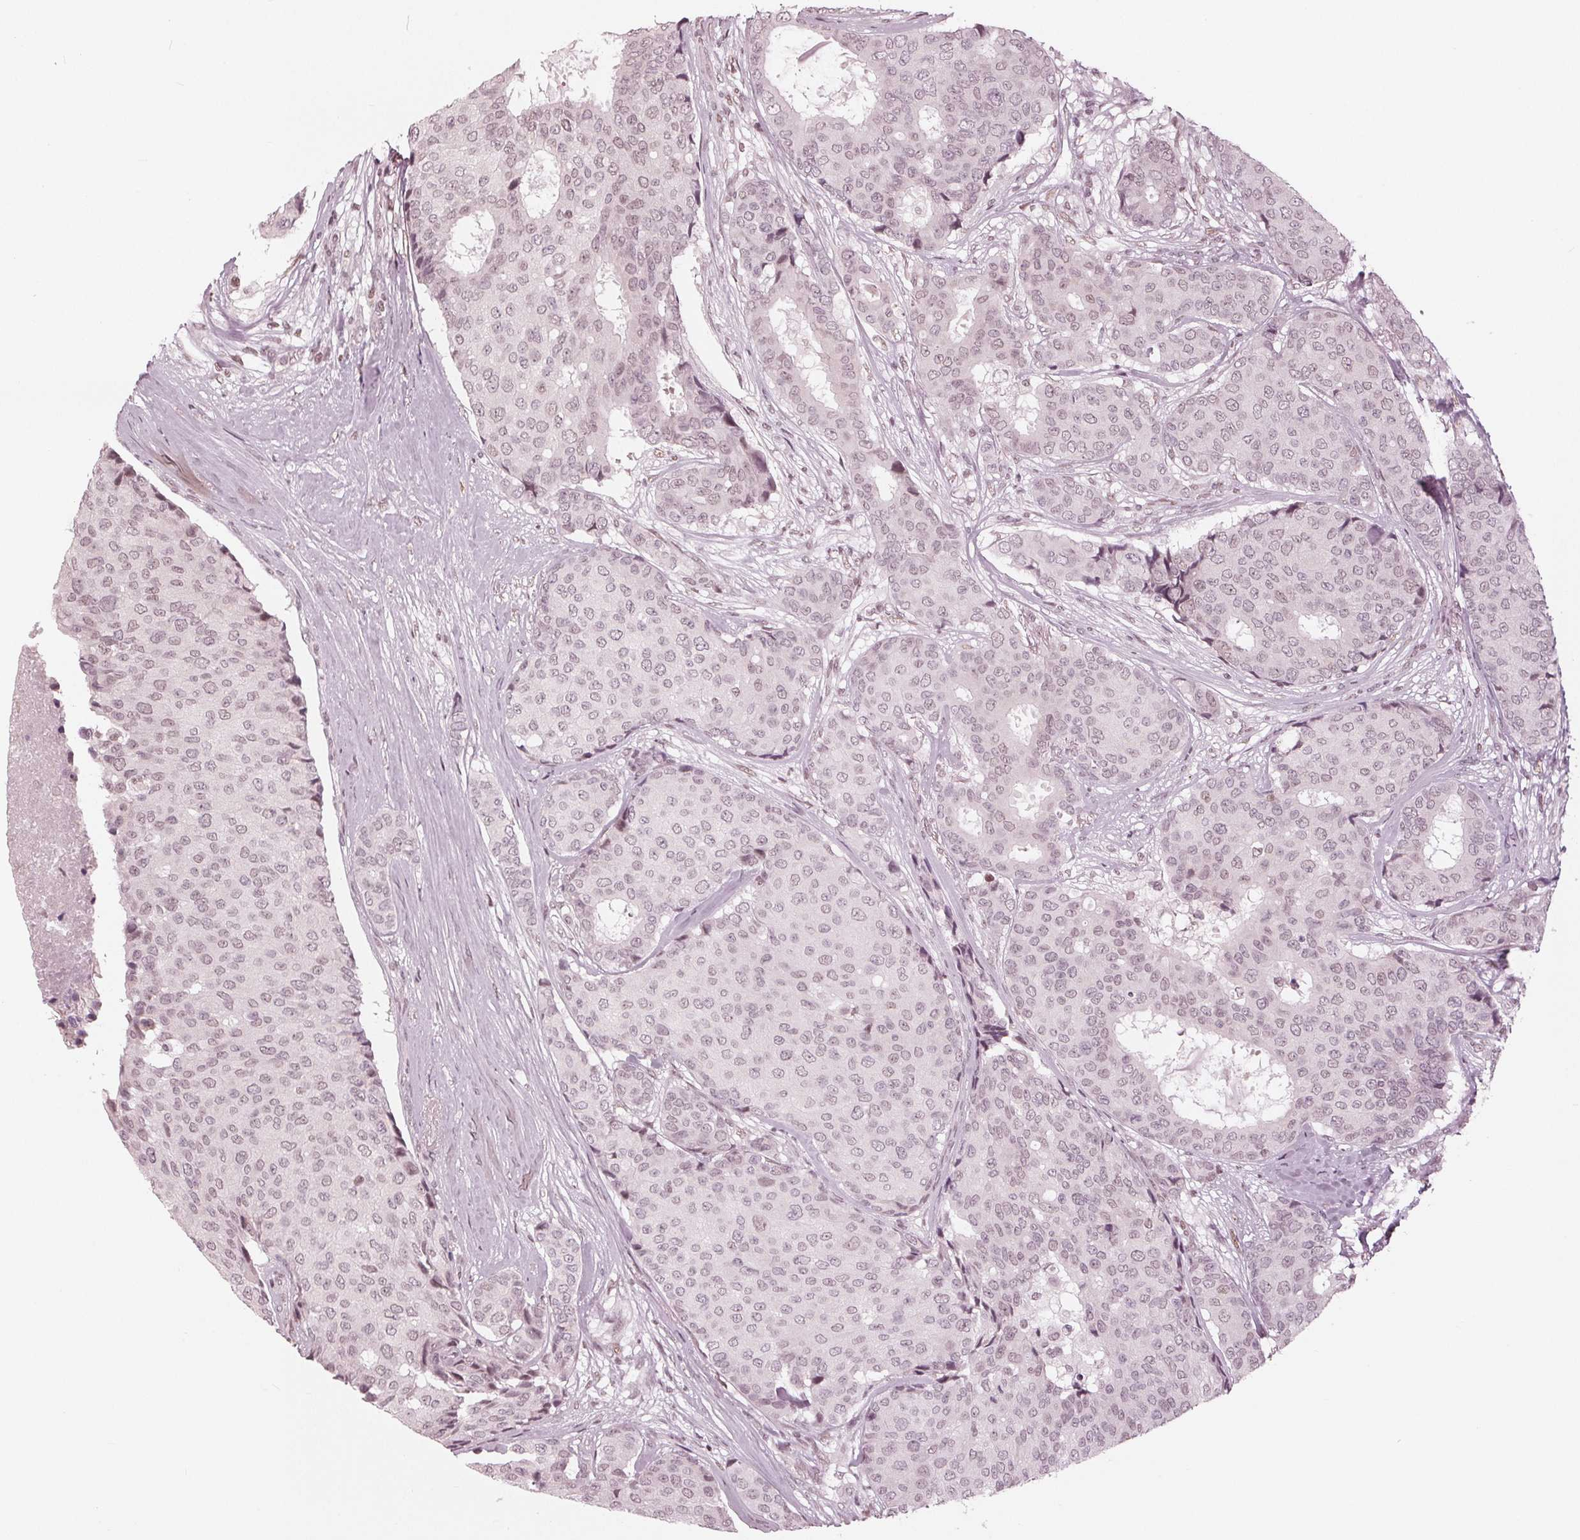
{"staining": {"intensity": "weak", "quantity": "25%-75%", "location": "nuclear"}, "tissue": "breast cancer", "cell_type": "Tumor cells", "image_type": "cancer", "snomed": [{"axis": "morphology", "description": "Duct carcinoma"}, {"axis": "topography", "description": "Breast"}], "caption": "High-power microscopy captured an immunohistochemistry (IHC) histopathology image of invasive ductal carcinoma (breast), revealing weak nuclear positivity in approximately 25%-75% of tumor cells. The protein is stained brown, and the nuclei are stained in blue (DAB IHC with brightfield microscopy, high magnification).", "gene": "DNMT3L", "patient": {"sex": "female", "age": 75}}